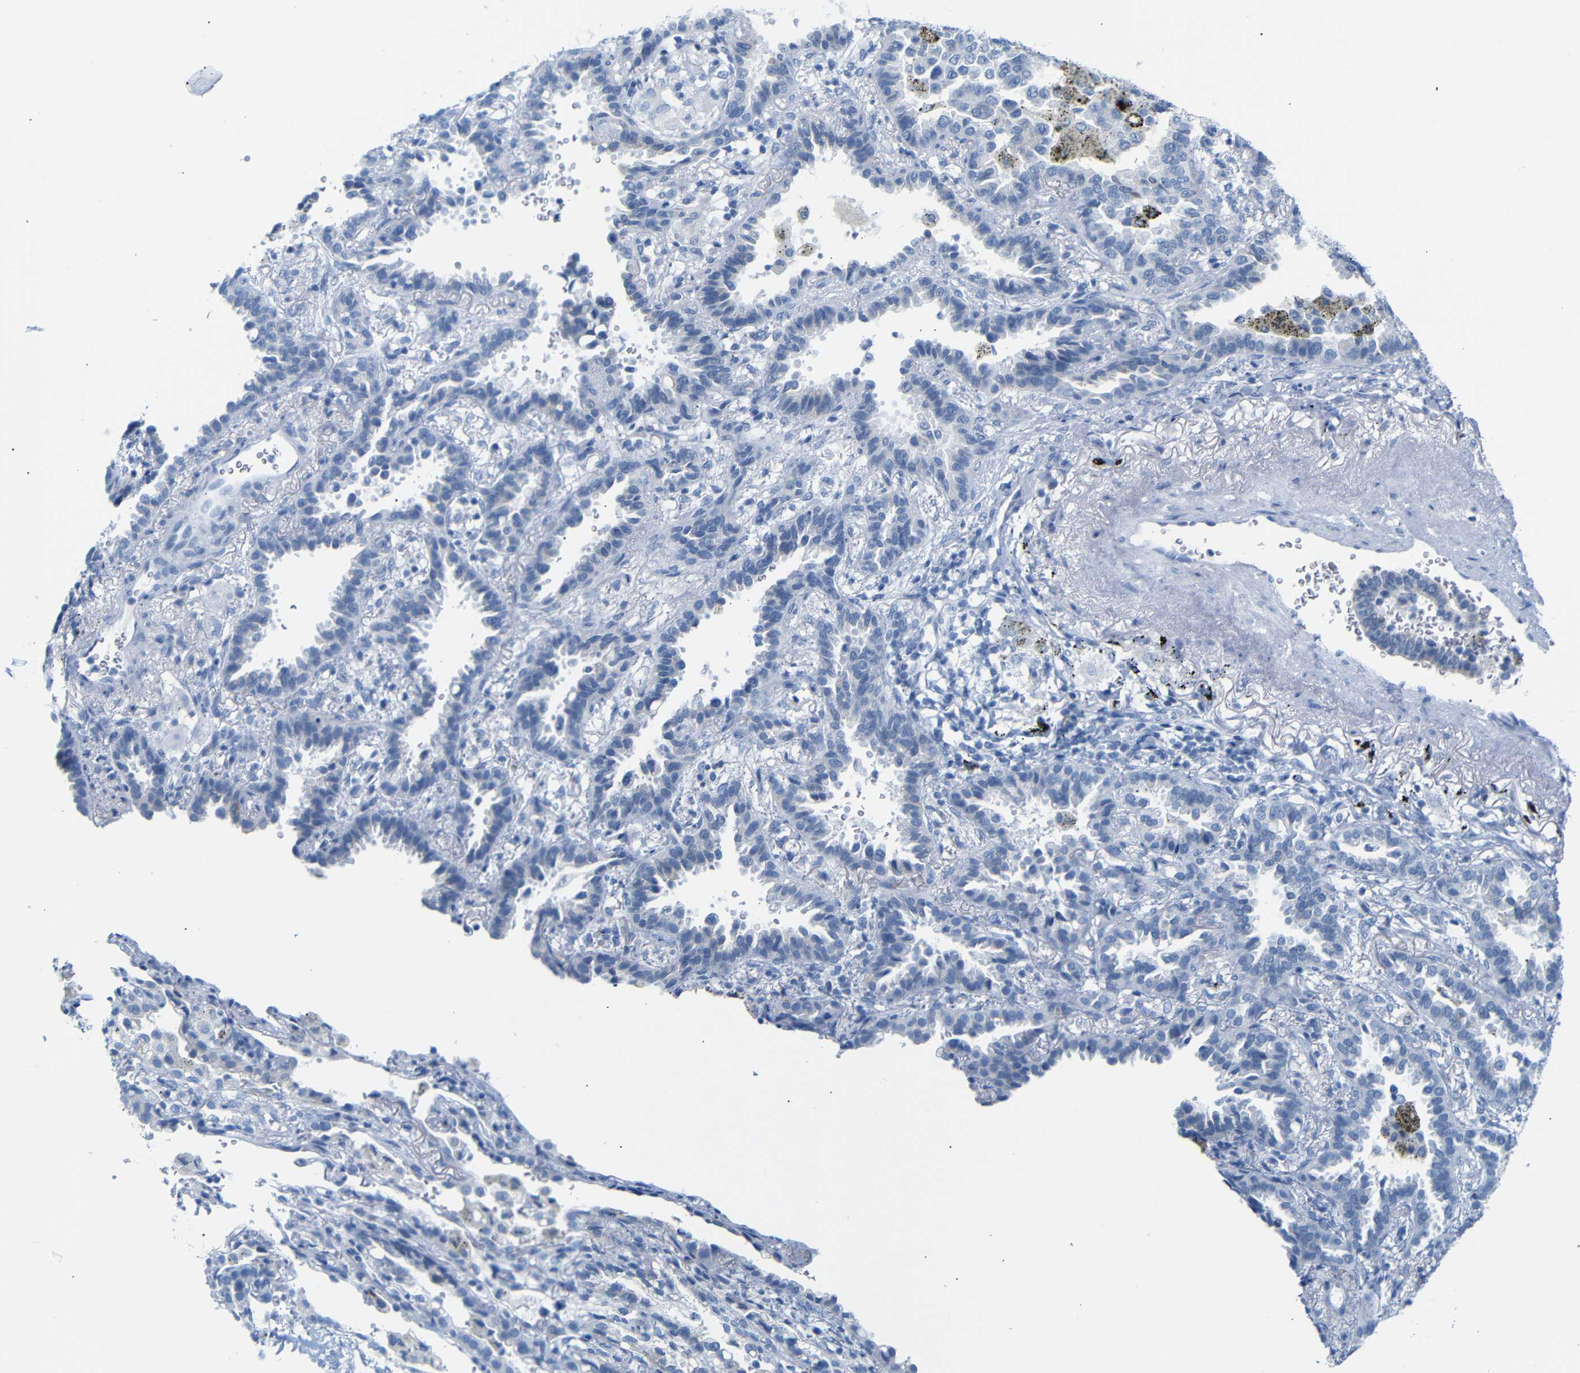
{"staining": {"intensity": "negative", "quantity": "none", "location": "none"}, "tissue": "lung cancer", "cell_type": "Tumor cells", "image_type": "cancer", "snomed": [{"axis": "morphology", "description": "Normal tissue, NOS"}, {"axis": "morphology", "description": "Adenocarcinoma, NOS"}, {"axis": "topography", "description": "Lung"}], "caption": "This histopathology image is of lung cancer stained with immunohistochemistry to label a protein in brown with the nuclei are counter-stained blue. There is no positivity in tumor cells.", "gene": "DYNAP", "patient": {"sex": "male", "age": 59}}